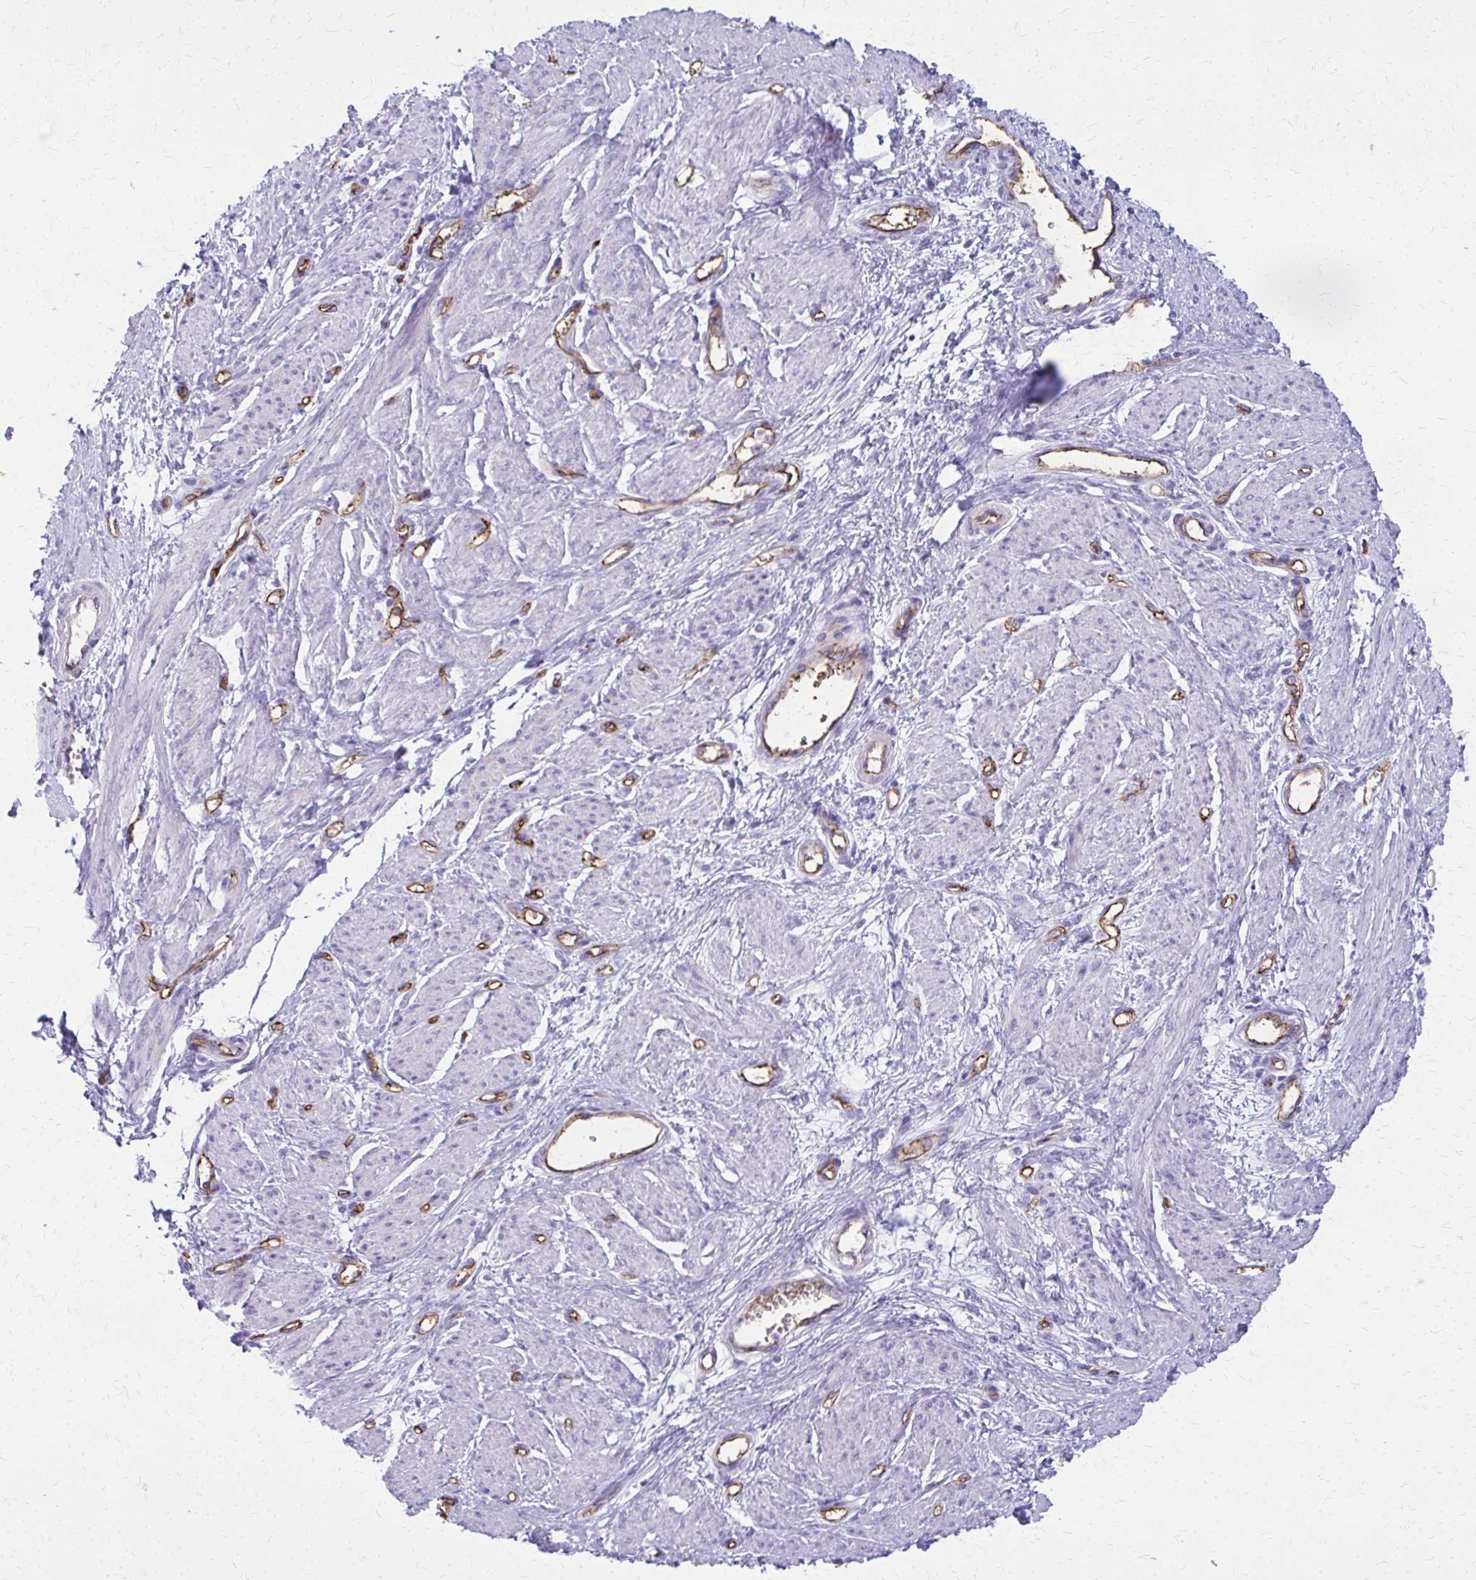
{"staining": {"intensity": "weak", "quantity": "<25%", "location": "cytoplasmic/membranous"}, "tissue": "smooth muscle", "cell_type": "Smooth muscle cells", "image_type": "normal", "snomed": [{"axis": "morphology", "description": "Normal tissue, NOS"}, {"axis": "topography", "description": "Smooth muscle"}, {"axis": "topography", "description": "Uterus"}], "caption": "Image shows no protein positivity in smooth muscle cells of normal smooth muscle.", "gene": "TPSG1", "patient": {"sex": "female", "age": 39}}